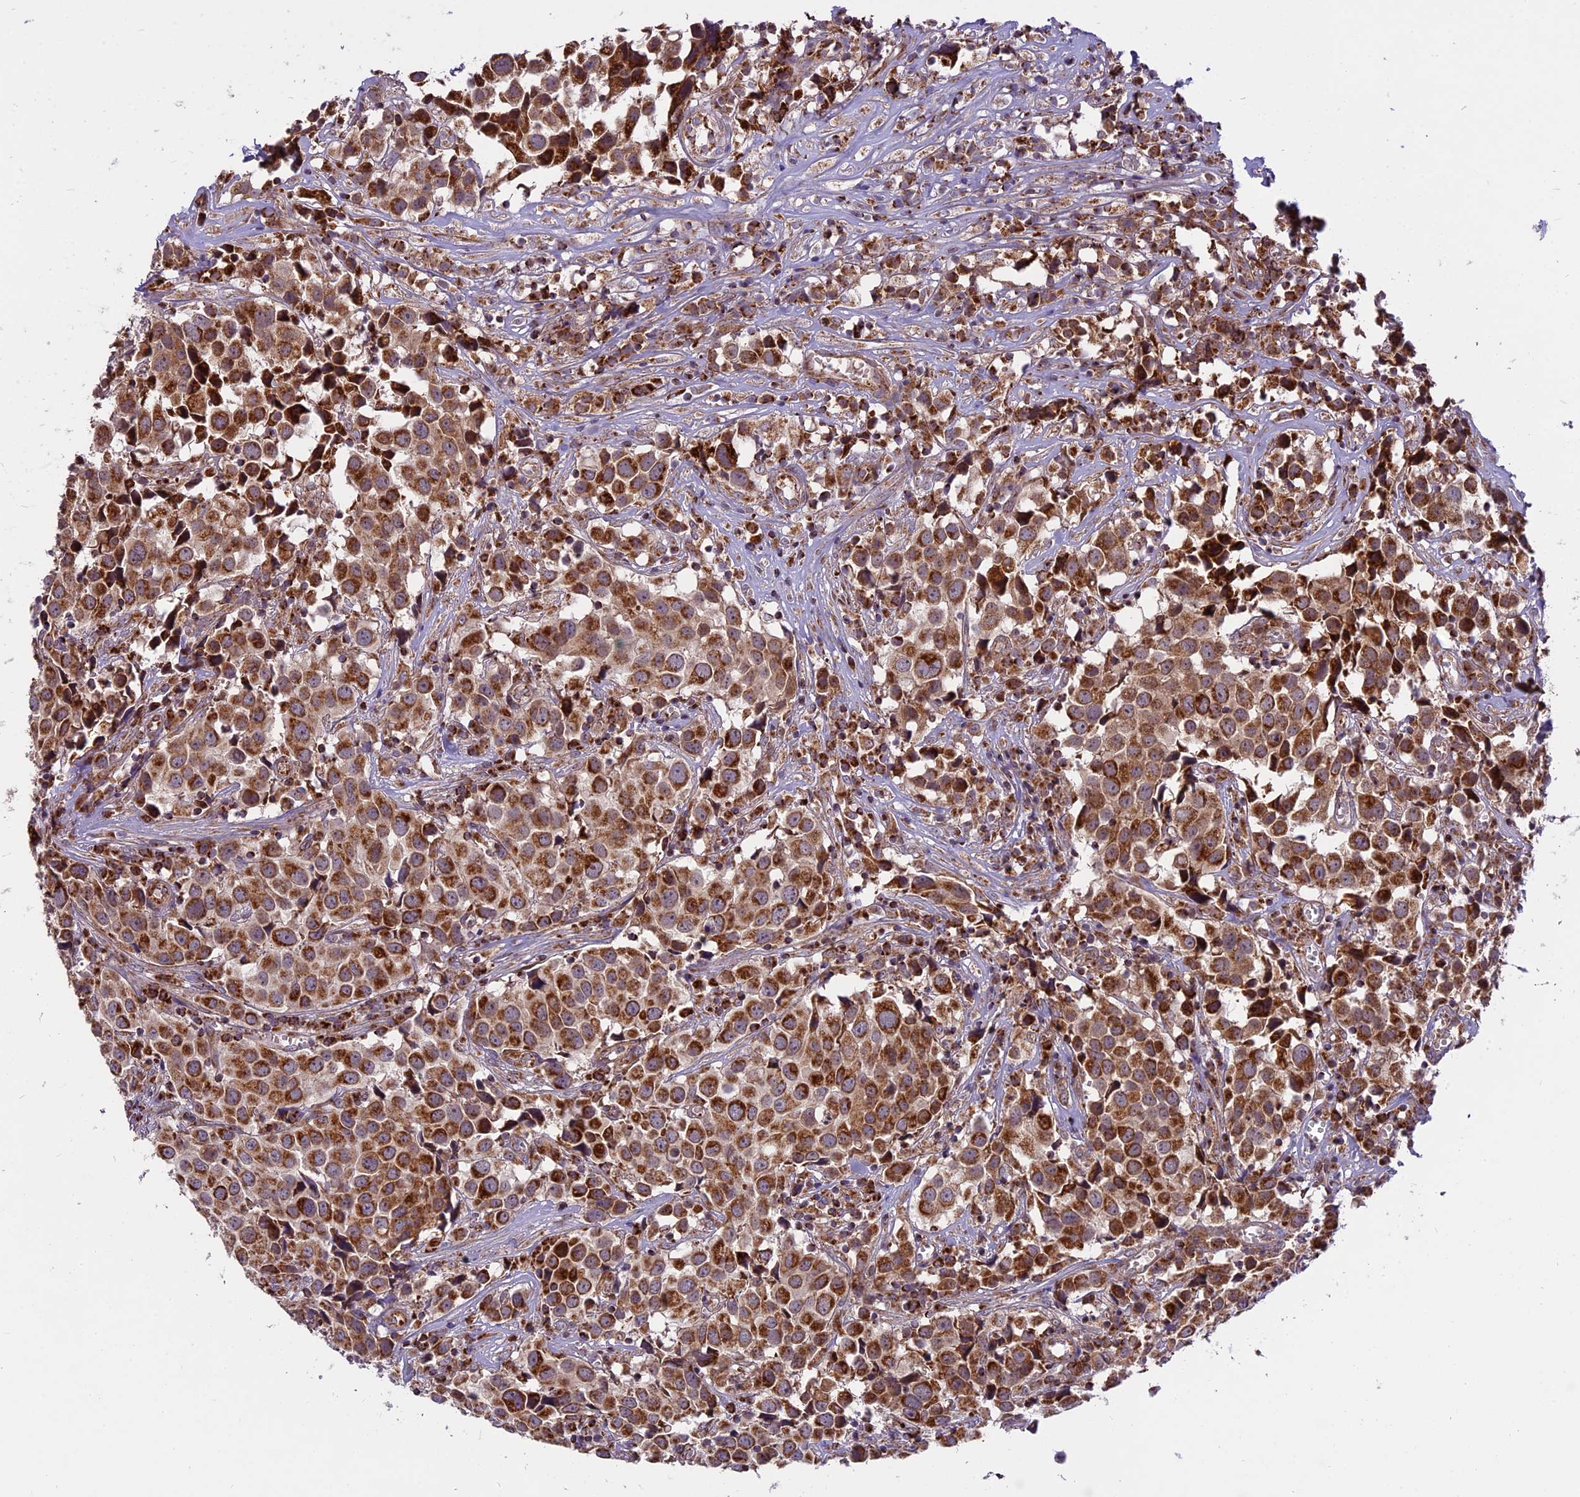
{"staining": {"intensity": "strong", "quantity": ">75%", "location": "cytoplasmic/membranous"}, "tissue": "urothelial cancer", "cell_type": "Tumor cells", "image_type": "cancer", "snomed": [{"axis": "morphology", "description": "Urothelial carcinoma, High grade"}, {"axis": "topography", "description": "Urinary bladder"}], "caption": "Strong cytoplasmic/membranous staining is appreciated in about >75% of tumor cells in high-grade urothelial carcinoma.", "gene": "COX17", "patient": {"sex": "female", "age": 75}}